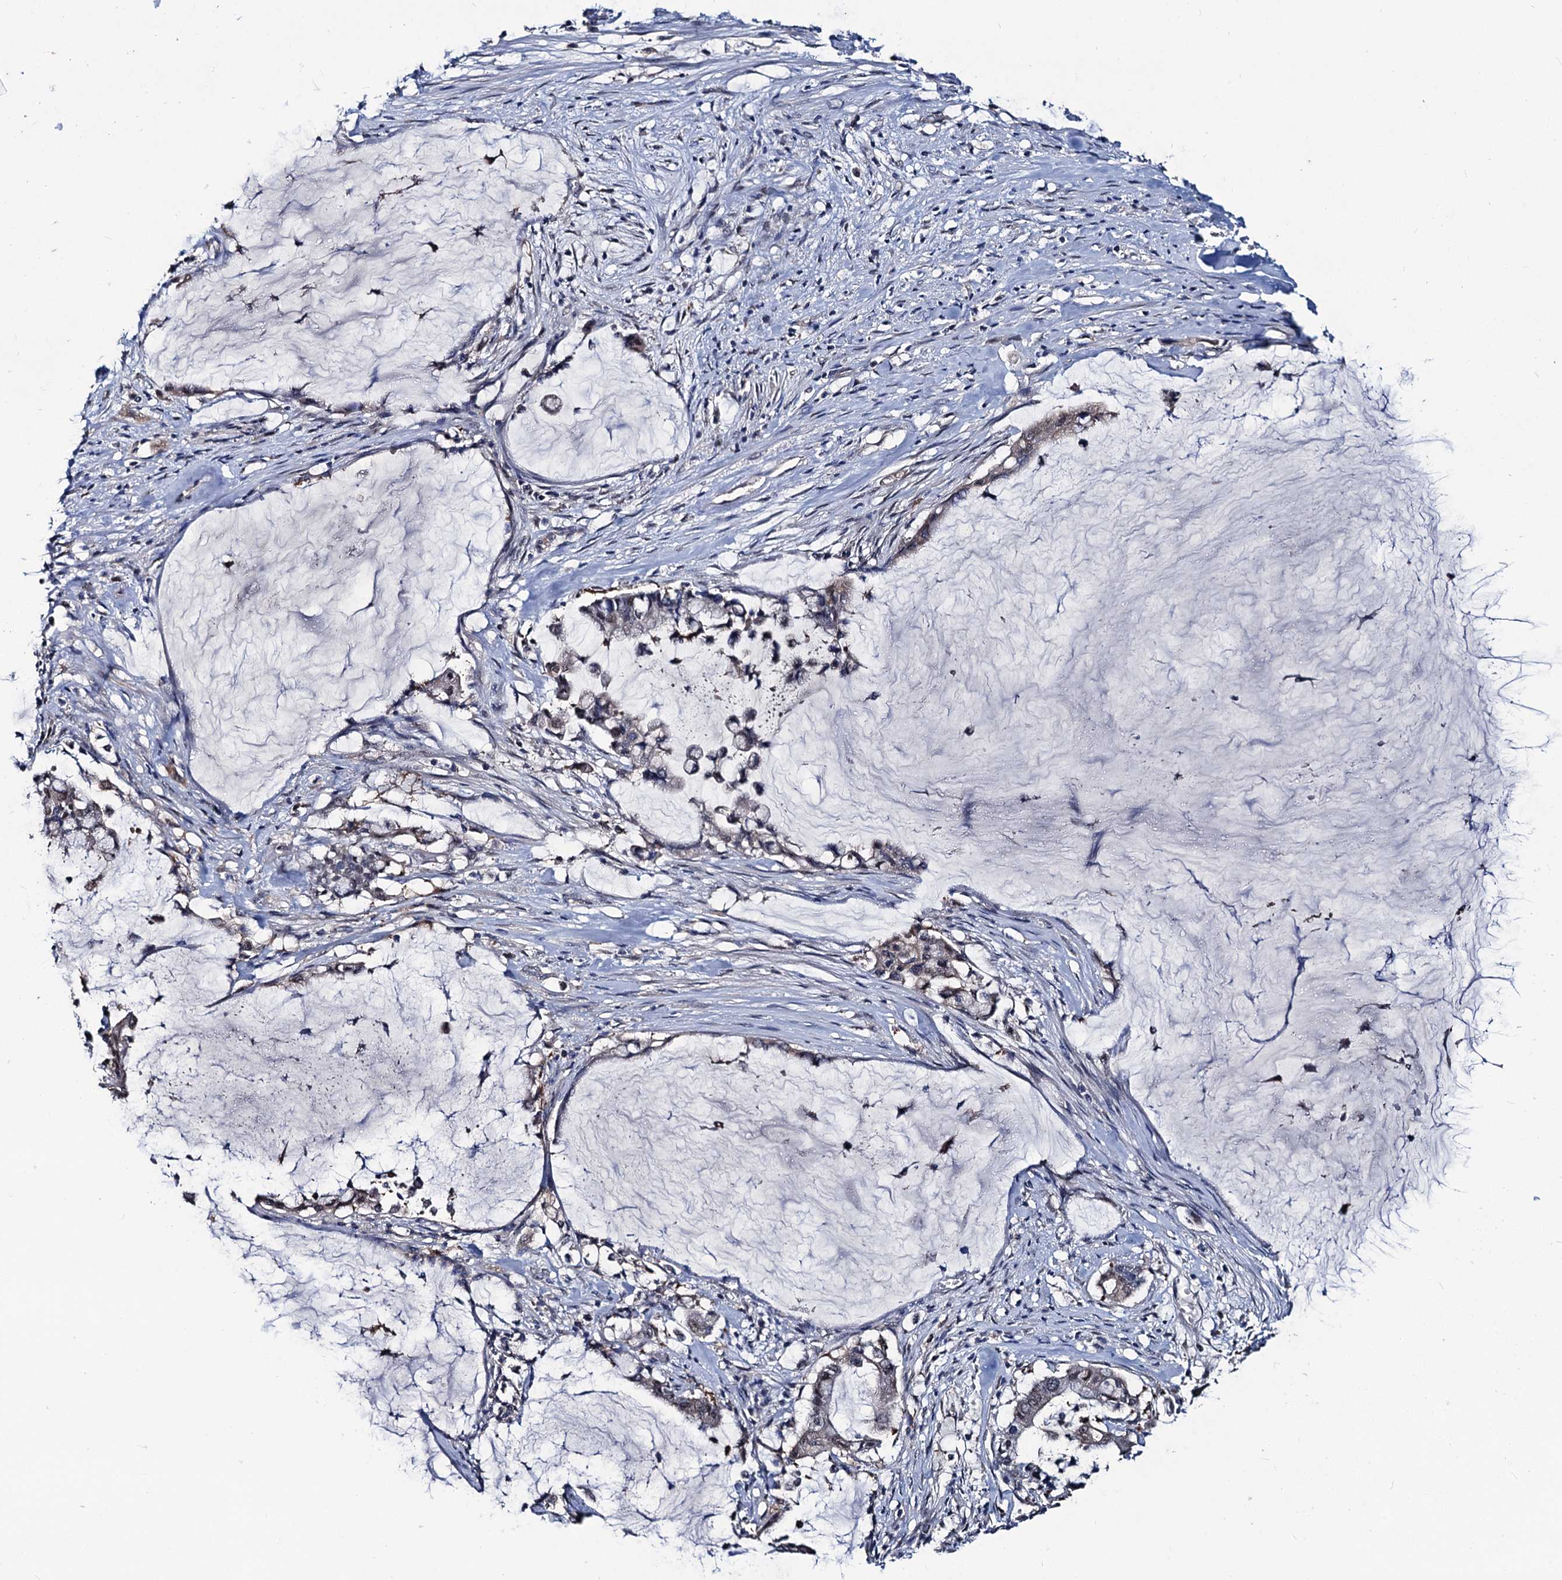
{"staining": {"intensity": "negative", "quantity": "none", "location": "none"}, "tissue": "pancreatic cancer", "cell_type": "Tumor cells", "image_type": "cancer", "snomed": [{"axis": "morphology", "description": "Adenocarcinoma, NOS"}, {"axis": "topography", "description": "Pancreas"}], "caption": "There is no significant positivity in tumor cells of adenocarcinoma (pancreatic).", "gene": "RTKN2", "patient": {"sex": "male", "age": 41}}